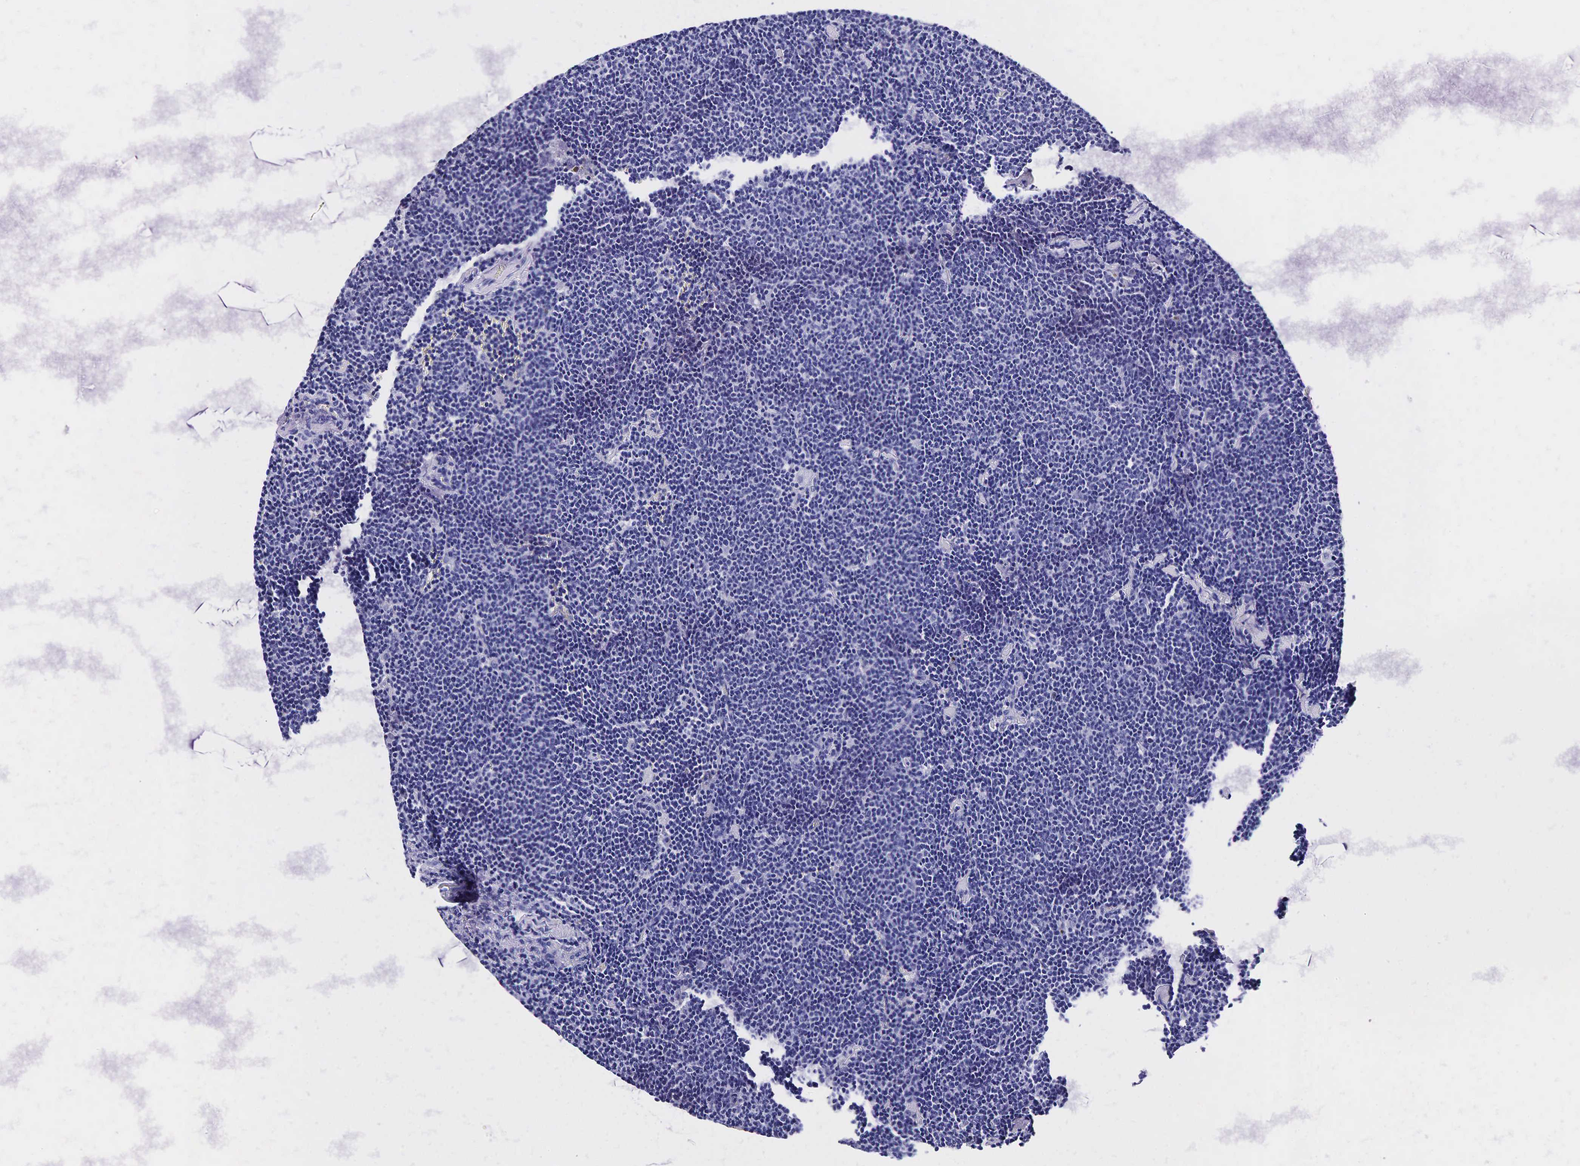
{"staining": {"intensity": "negative", "quantity": "none", "location": "none"}, "tissue": "lymphoma", "cell_type": "Tumor cells", "image_type": "cancer", "snomed": [{"axis": "morphology", "description": "Malignant lymphoma, non-Hodgkin's type, Low grade"}, {"axis": "topography", "description": "Lymph node"}], "caption": "Human lymphoma stained for a protein using immunohistochemistry shows no staining in tumor cells.", "gene": "KLK3", "patient": {"sex": "male", "age": 65}}